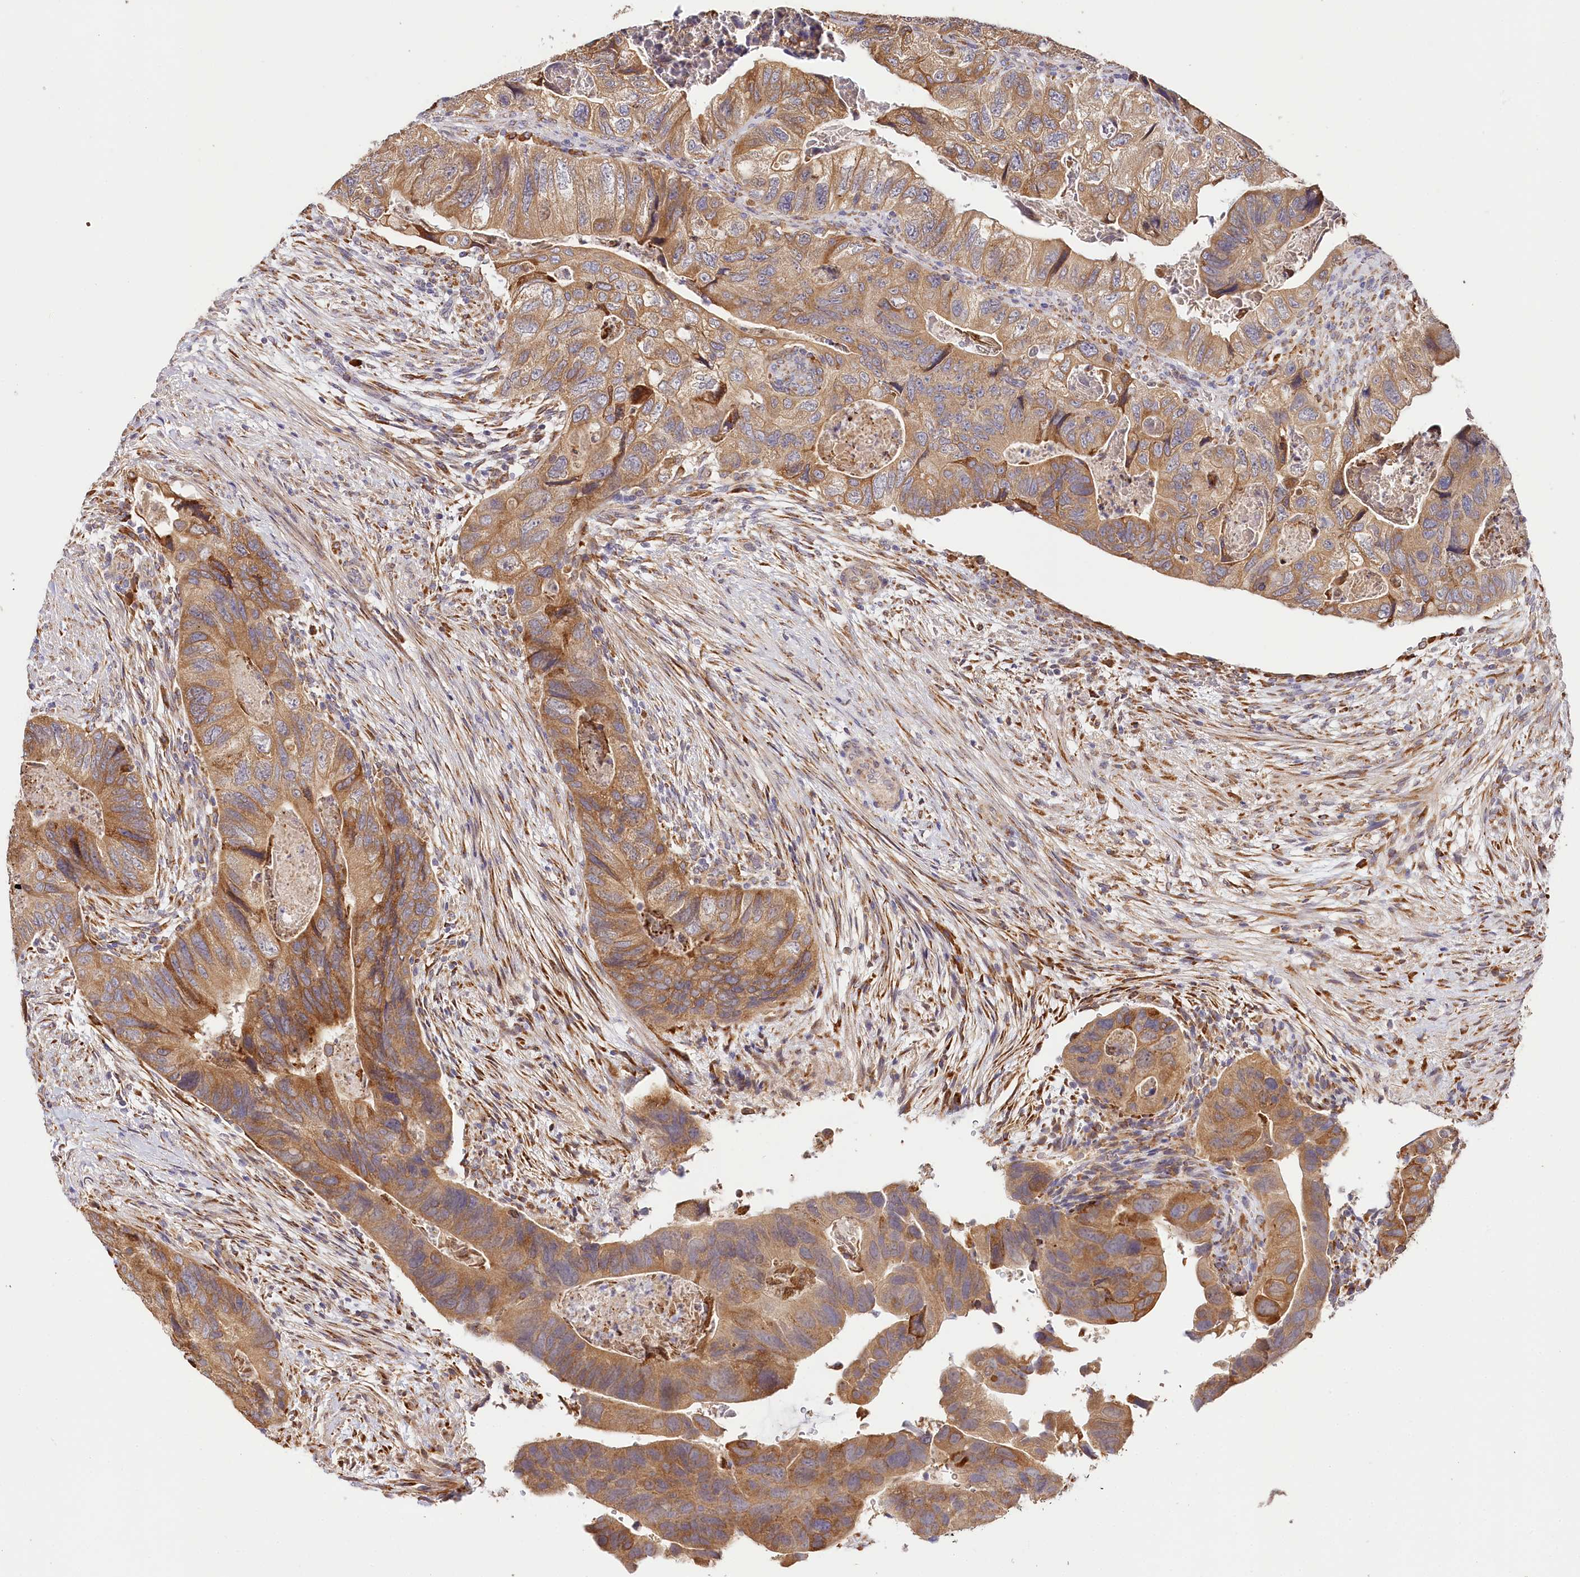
{"staining": {"intensity": "moderate", "quantity": ">75%", "location": "cytoplasmic/membranous"}, "tissue": "colorectal cancer", "cell_type": "Tumor cells", "image_type": "cancer", "snomed": [{"axis": "morphology", "description": "Adenocarcinoma, NOS"}, {"axis": "topography", "description": "Rectum"}], "caption": "A histopathology image of human colorectal cancer (adenocarcinoma) stained for a protein displays moderate cytoplasmic/membranous brown staining in tumor cells. (Brightfield microscopy of DAB IHC at high magnification).", "gene": "VEGFA", "patient": {"sex": "male", "age": 63}}